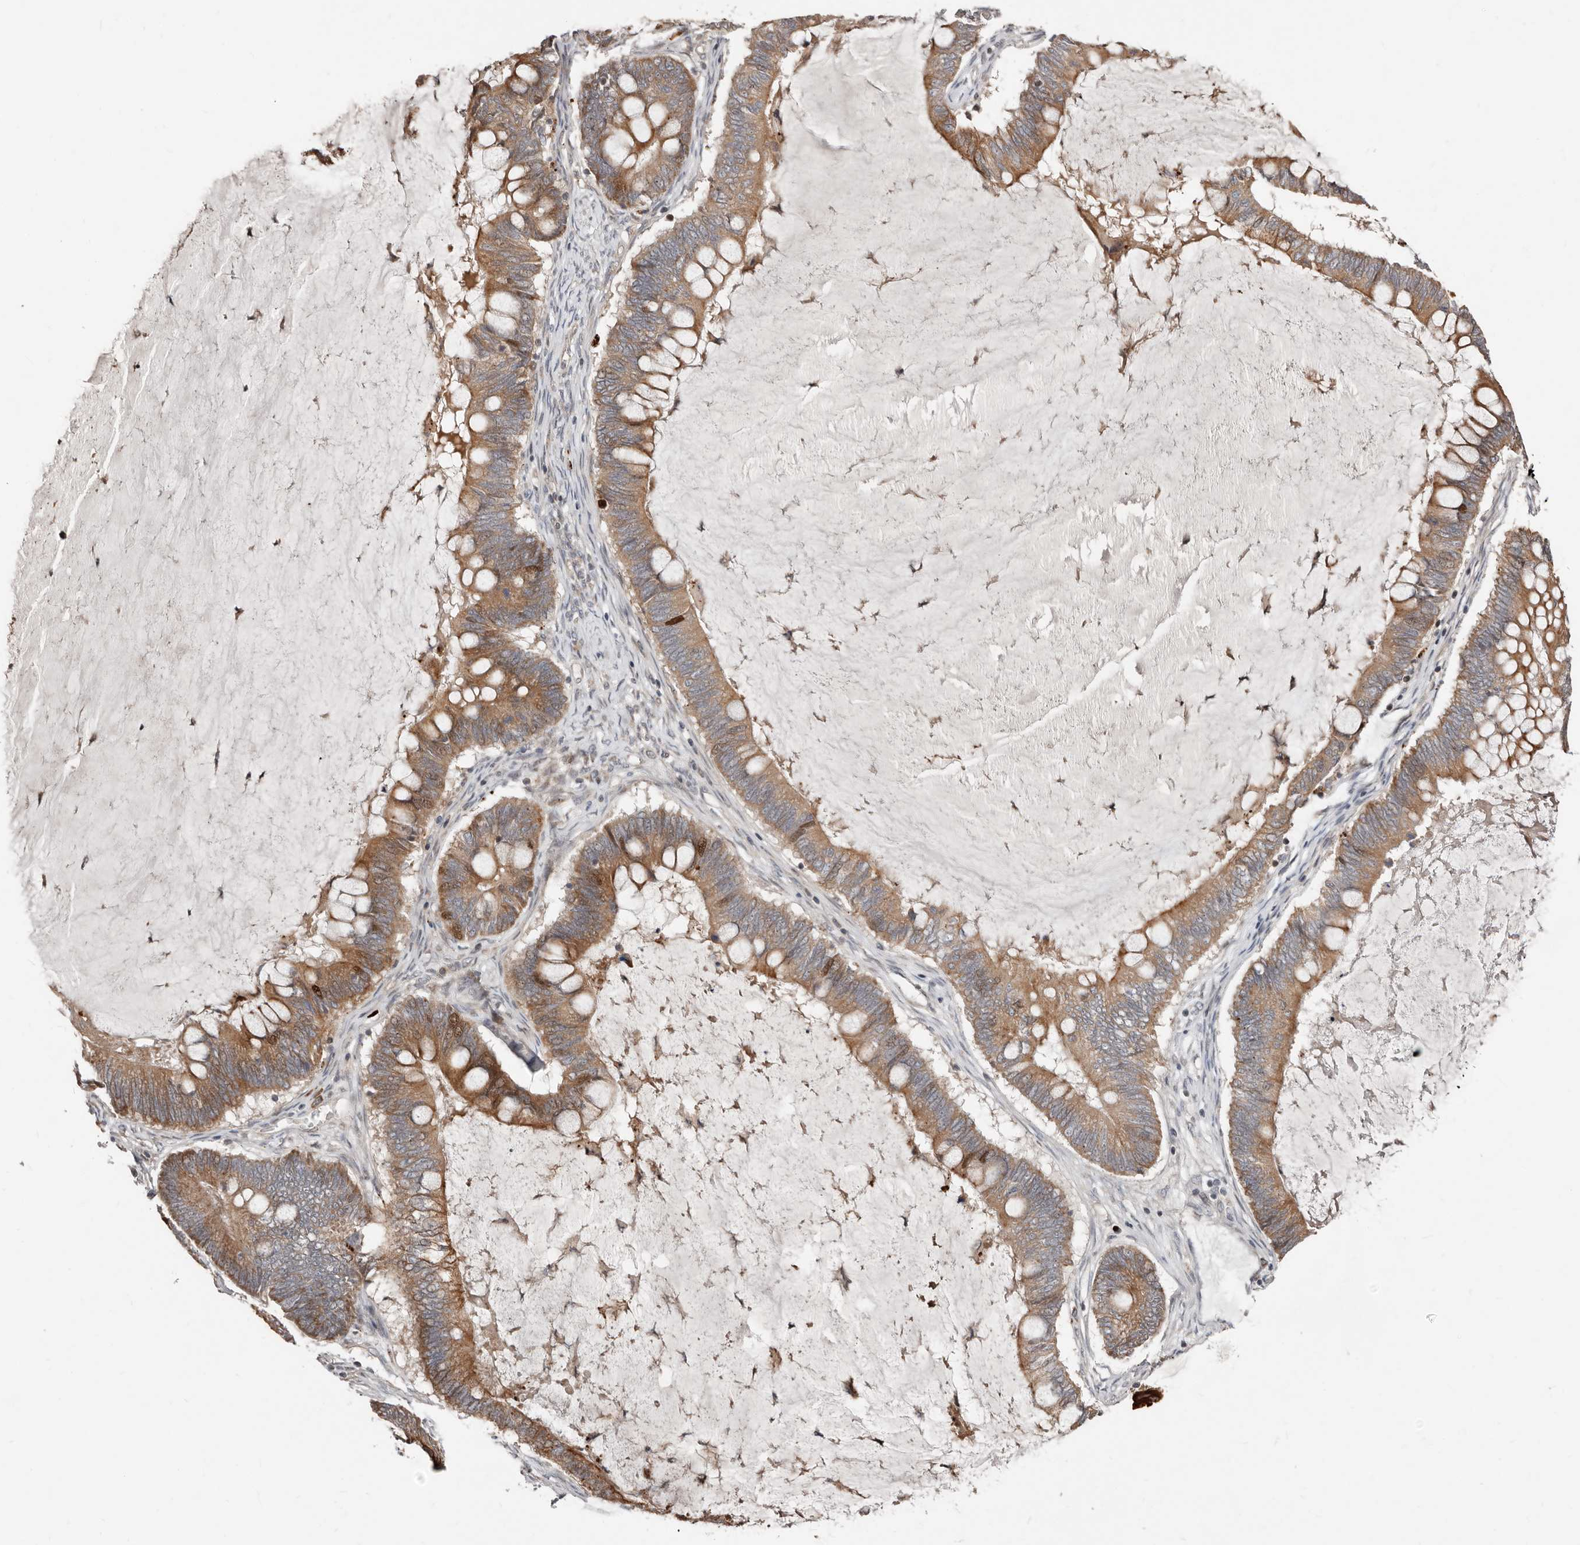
{"staining": {"intensity": "strong", "quantity": ">75%", "location": "cytoplasmic/membranous"}, "tissue": "ovarian cancer", "cell_type": "Tumor cells", "image_type": "cancer", "snomed": [{"axis": "morphology", "description": "Cystadenocarcinoma, mucinous, NOS"}, {"axis": "topography", "description": "Ovary"}], "caption": "Protein staining of mucinous cystadenocarcinoma (ovarian) tissue displays strong cytoplasmic/membranous positivity in approximately >75% of tumor cells.", "gene": "SMYD4", "patient": {"sex": "female", "age": 61}}